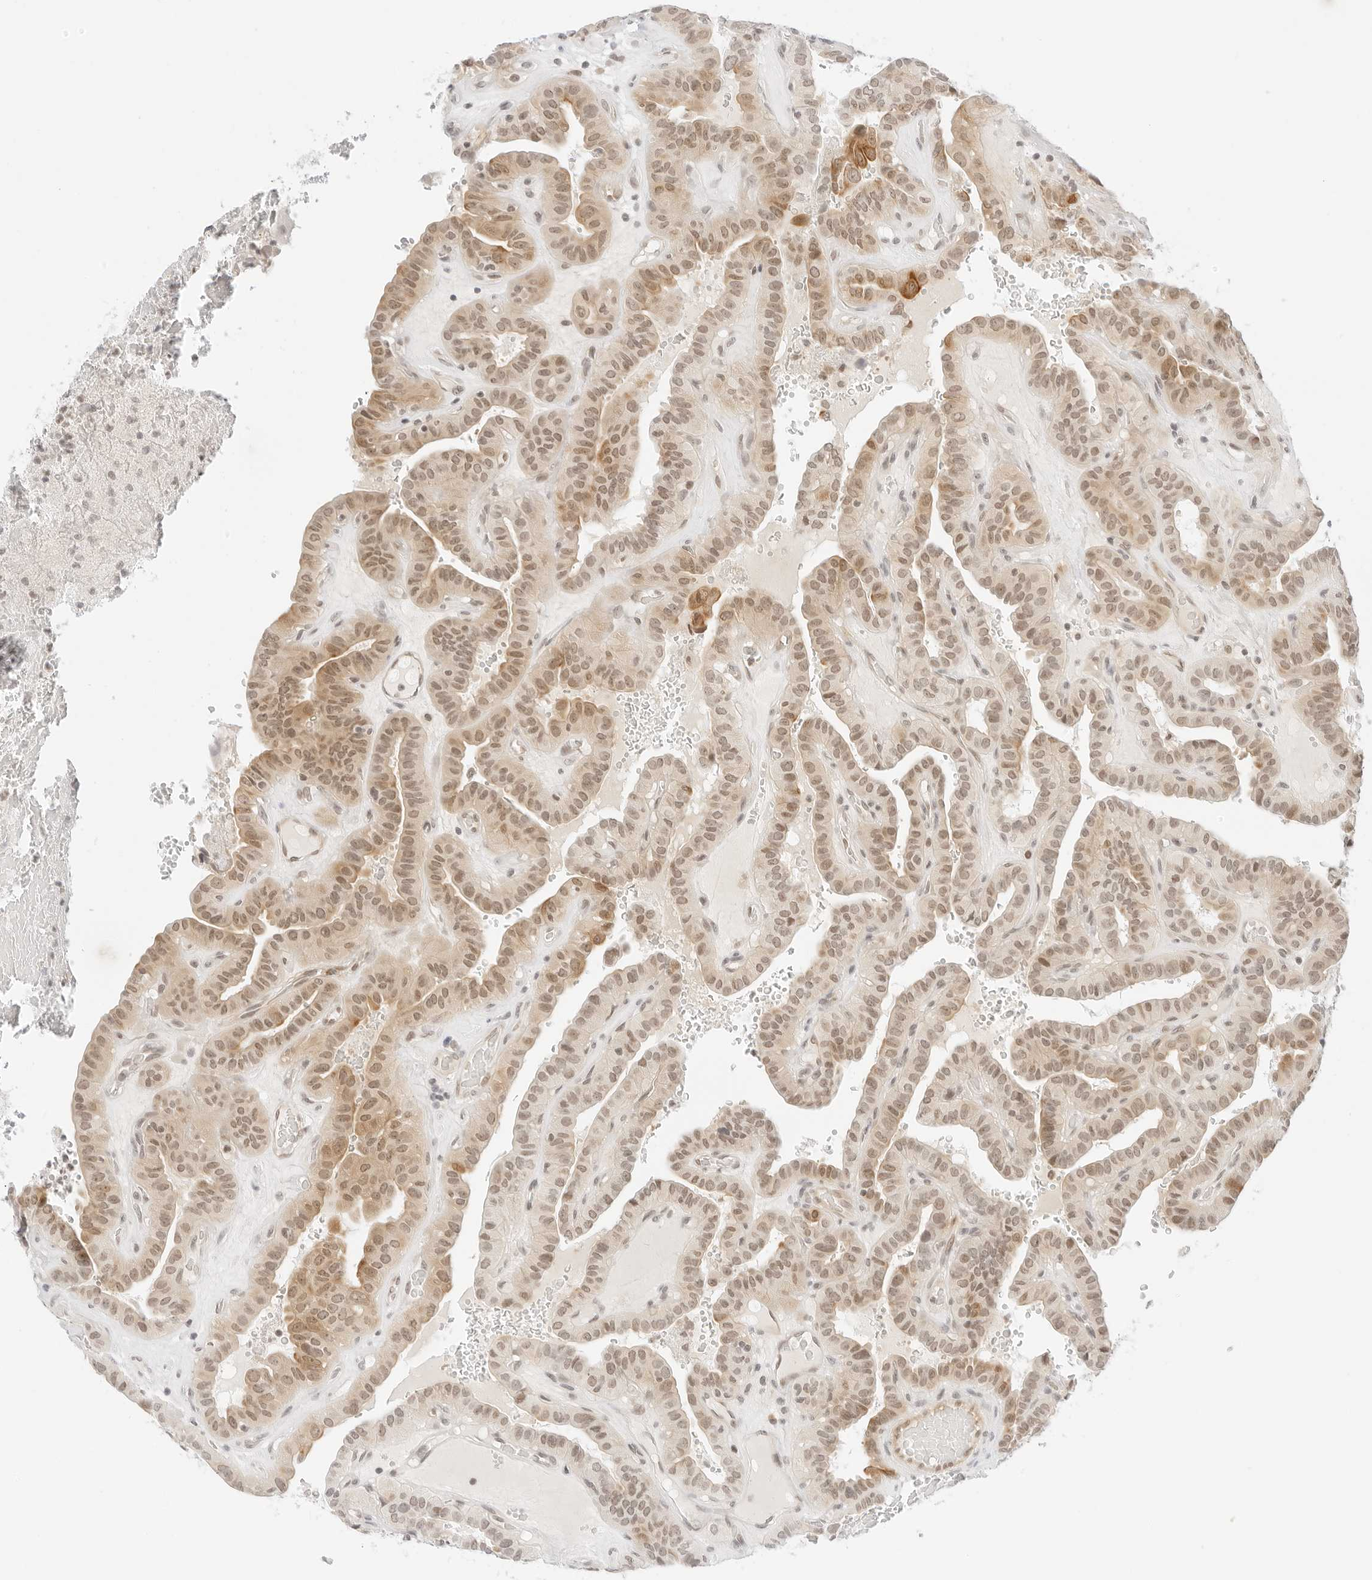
{"staining": {"intensity": "moderate", "quantity": ">75%", "location": "cytoplasmic/membranous,nuclear"}, "tissue": "thyroid cancer", "cell_type": "Tumor cells", "image_type": "cancer", "snomed": [{"axis": "morphology", "description": "Papillary adenocarcinoma, NOS"}, {"axis": "topography", "description": "Thyroid gland"}], "caption": "A photomicrograph showing moderate cytoplasmic/membranous and nuclear staining in about >75% of tumor cells in papillary adenocarcinoma (thyroid), as visualized by brown immunohistochemical staining.", "gene": "POLR3C", "patient": {"sex": "male", "age": 77}}